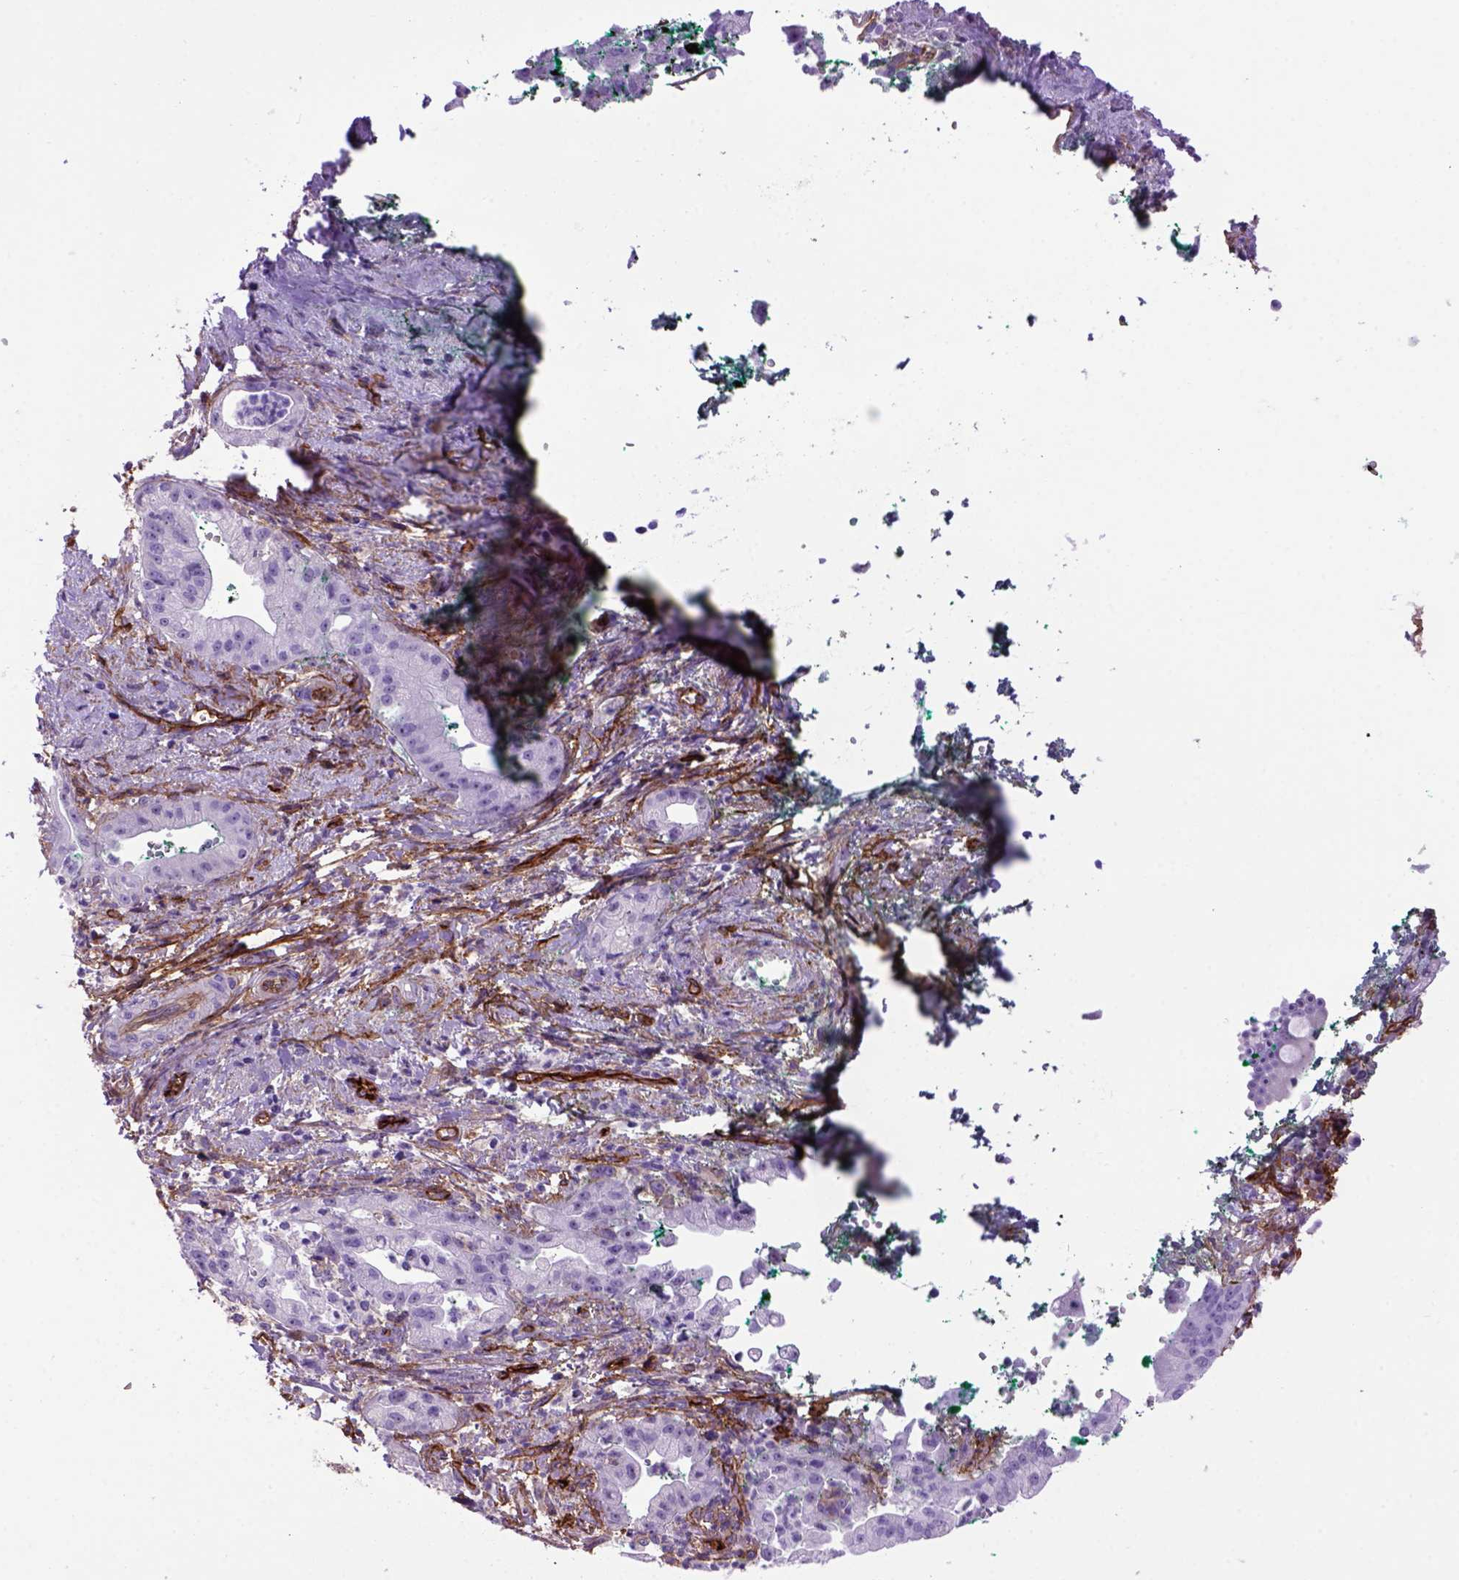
{"staining": {"intensity": "negative", "quantity": "none", "location": "none"}, "tissue": "pancreatic cancer", "cell_type": "Tumor cells", "image_type": "cancer", "snomed": [{"axis": "morphology", "description": "Normal tissue, NOS"}, {"axis": "morphology", "description": "Adenocarcinoma, NOS"}, {"axis": "topography", "description": "Lymph node"}, {"axis": "topography", "description": "Pancreas"}], "caption": "This is an IHC histopathology image of human pancreatic adenocarcinoma. There is no staining in tumor cells.", "gene": "ENG", "patient": {"sex": "female", "age": 58}}